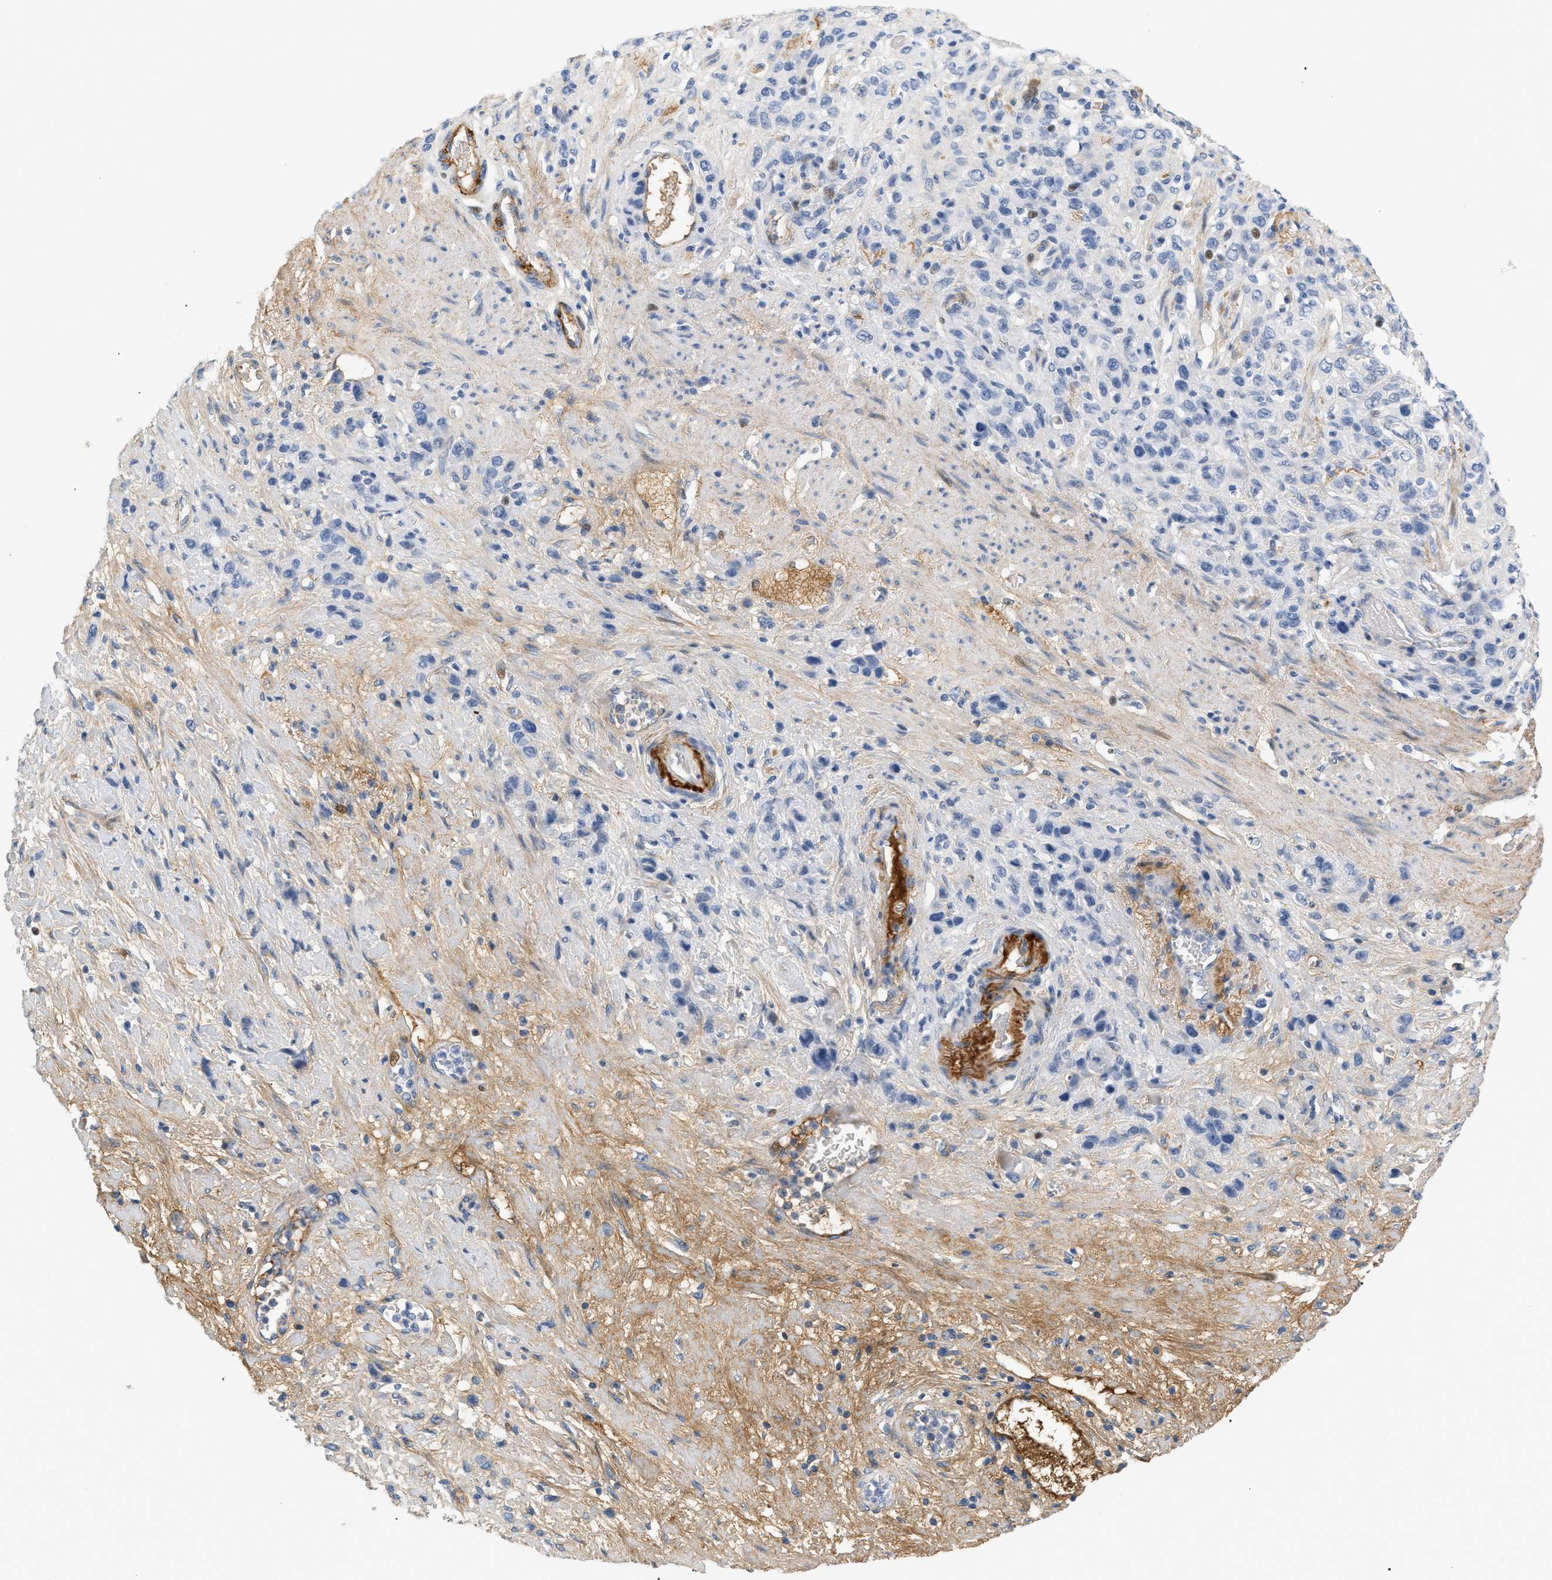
{"staining": {"intensity": "negative", "quantity": "none", "location": "none"}, "tissue": "stomach cancer", "cell_type": "Tumor cells", "image_type": "cancer", "snomed": [{"axis": "morphology", "description": "Adenocarcinoma, NOS"}, {"axis": "morphology", "description": "Adenocarcinoma, High grade"}, {"axis": "topography", "description": "Stomach, upper"}, {"axis": "topography", "description": "Stomach, lower"}], "caption": "Immunohistochemistry of human adenocarcinoma (stomach) exhibits no staining in tumor cells.", "gene": "CFH", "patient": {"sex": "female", "age": 65}}